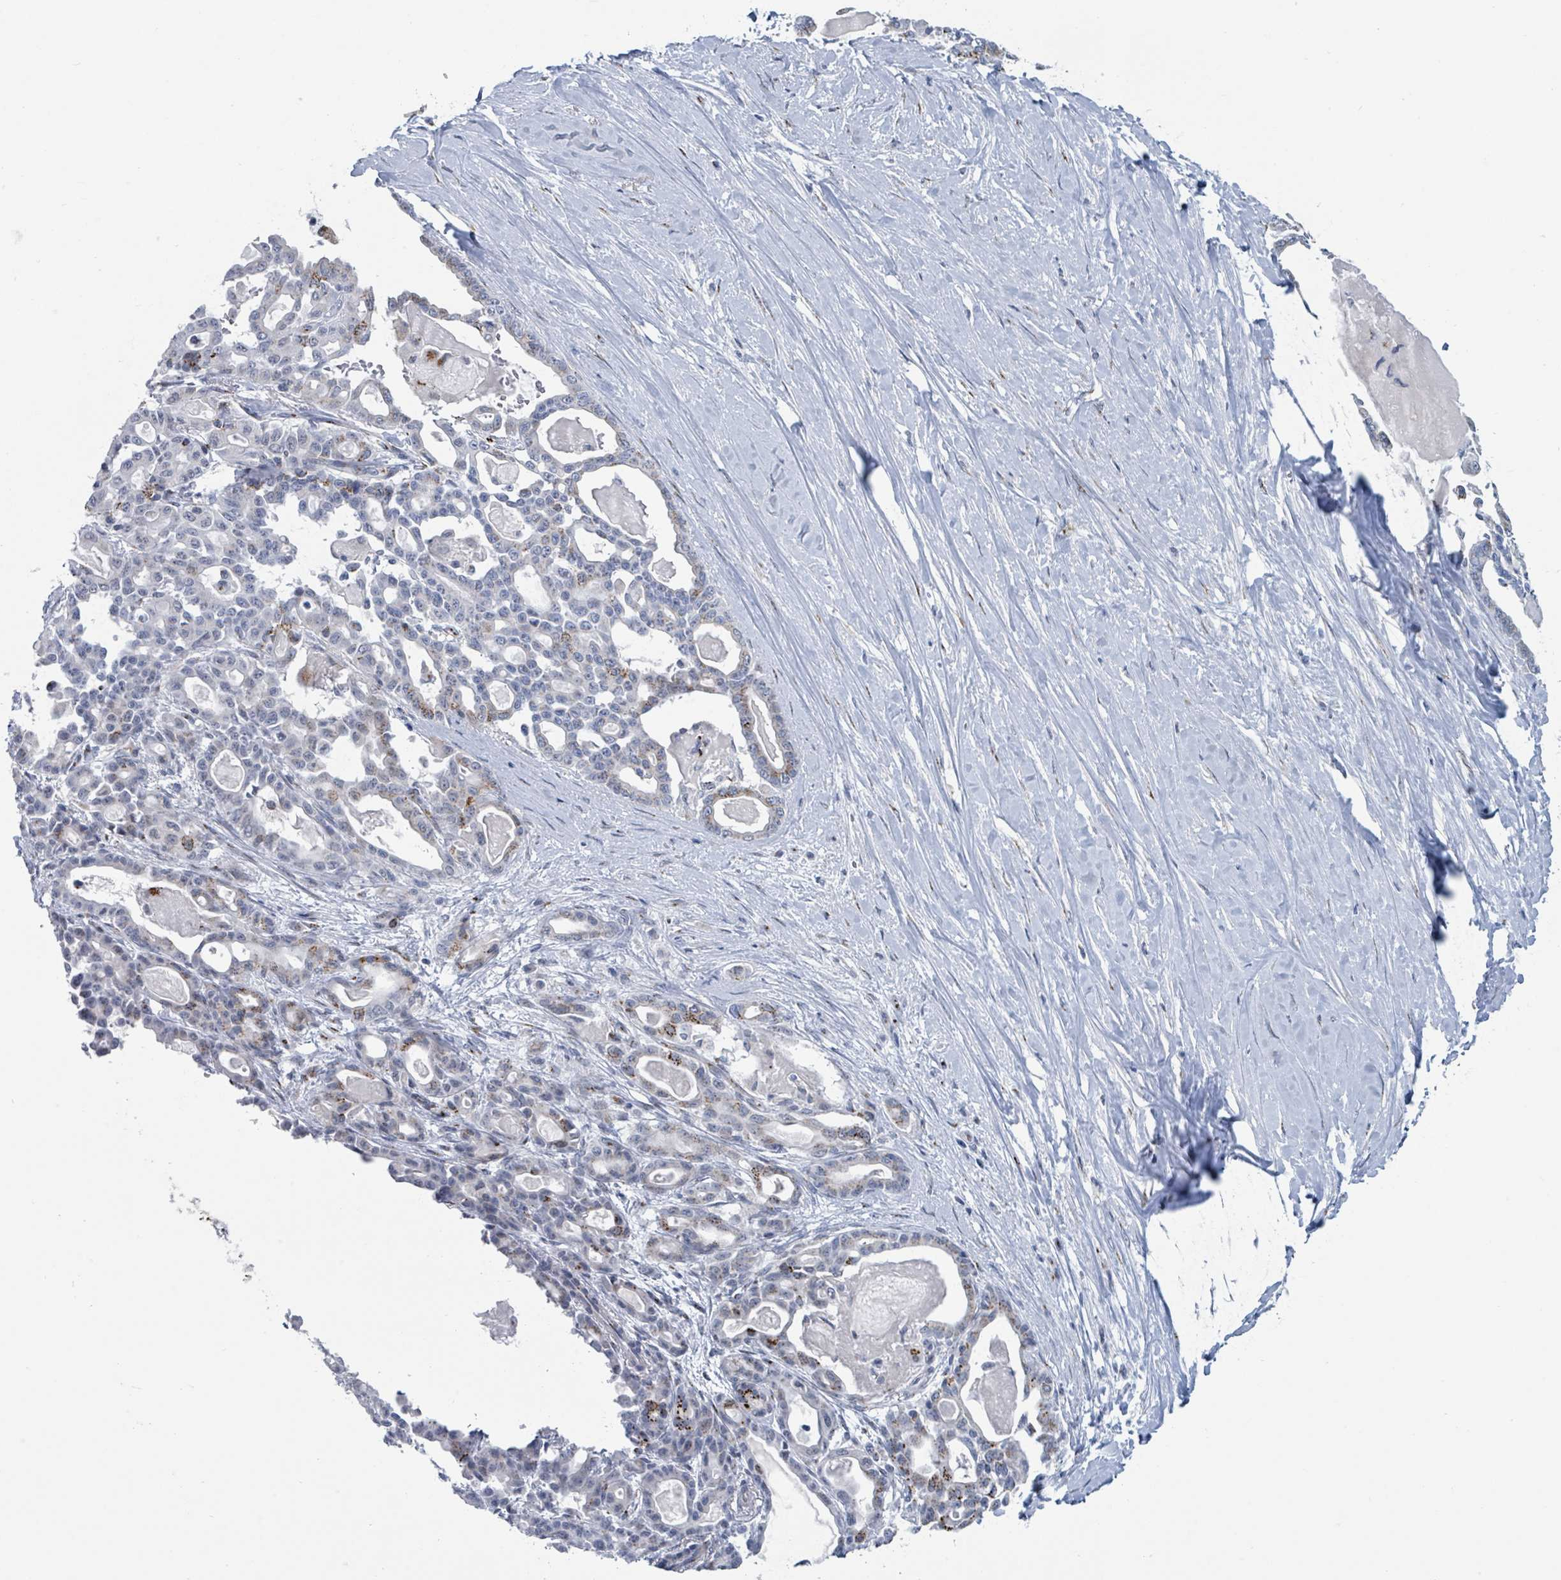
{"staining": {"intensity": "moderate", "quantity": "<25%", "location": "cytoplasmic/membranous"}, "tissue": "pancreatic cancer", "cell_type": "Tumor cells", "image_type": "cancer", "snomed": [{"axis": "morphology", "description": "Adenocarcinoma, NOS"}, {"axis": "topography", "description": "Pancreas"}], "caption": "Immunohistochemistry (IHC) photomicrograph of human pancreatic adenocarcinoma stained for a protein (brown), which exhibits low levels of moderate cytoplasmic/membranous staining in approximately <25% of tumor cells.", "gene": "DCAF5", "patient": {"sex": "male", "age": 63}}